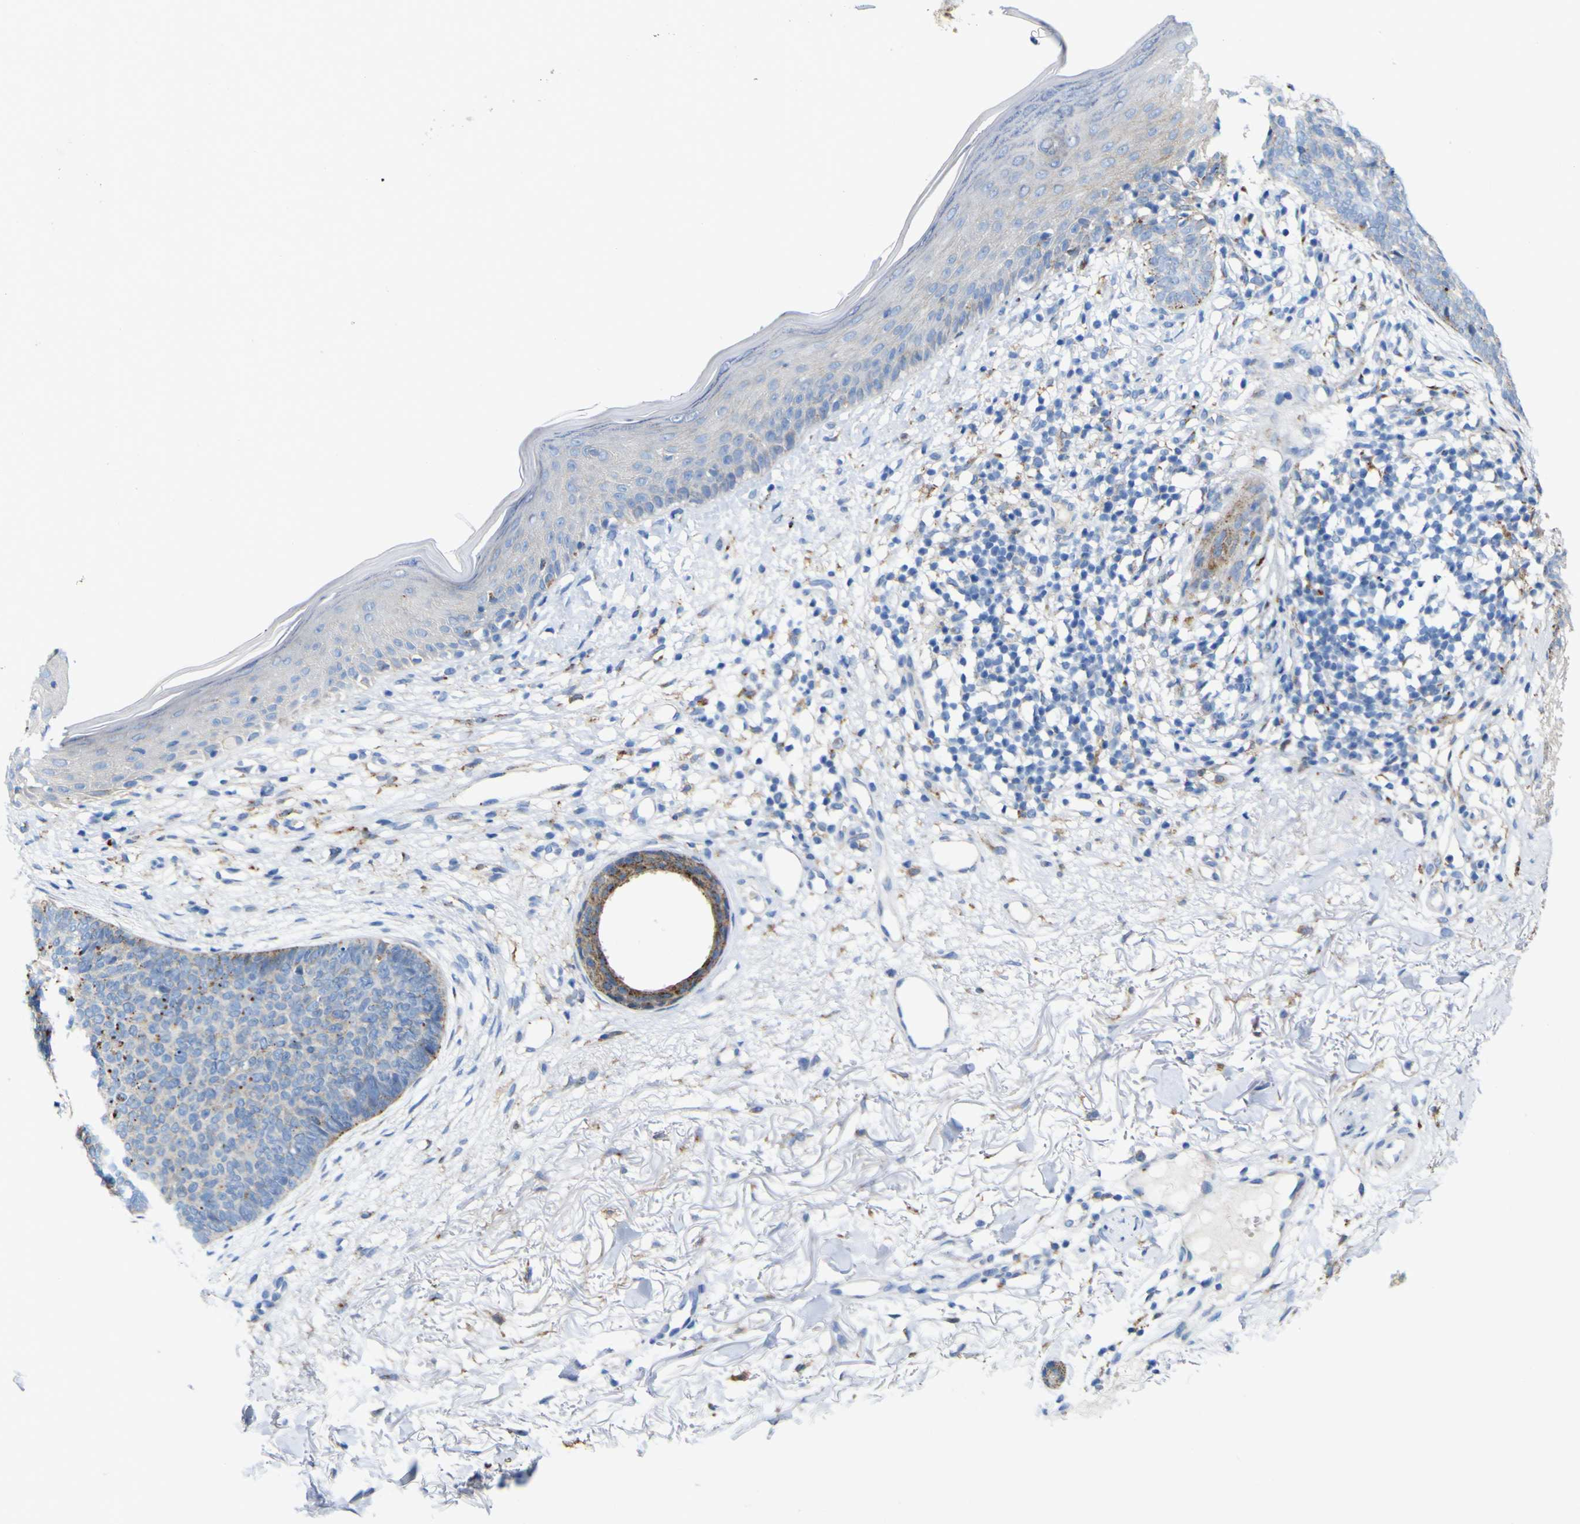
{"staining": {"intensity": "weak", "quantity": ">75%", "location": "cytoplasmic/membranous"}, "tissue": "skin cancer", "cell_type": "Tumor cells", "image_type": "cancer", "snomed": [{"axis": "morphology", "description": "Basal cell carcinoma"}, {"axis": "topography", "description": "Skin"}], "caption": "A micrograph showing weak cytoplasmic/membranous positivity in approximately >75% of tumor cells in skin cancer (basal cell carcinoma), as visualized by brown immunohistochemical staining.", "gene": "PTPRF", "patient": {"sex": "female", "age": 70}}